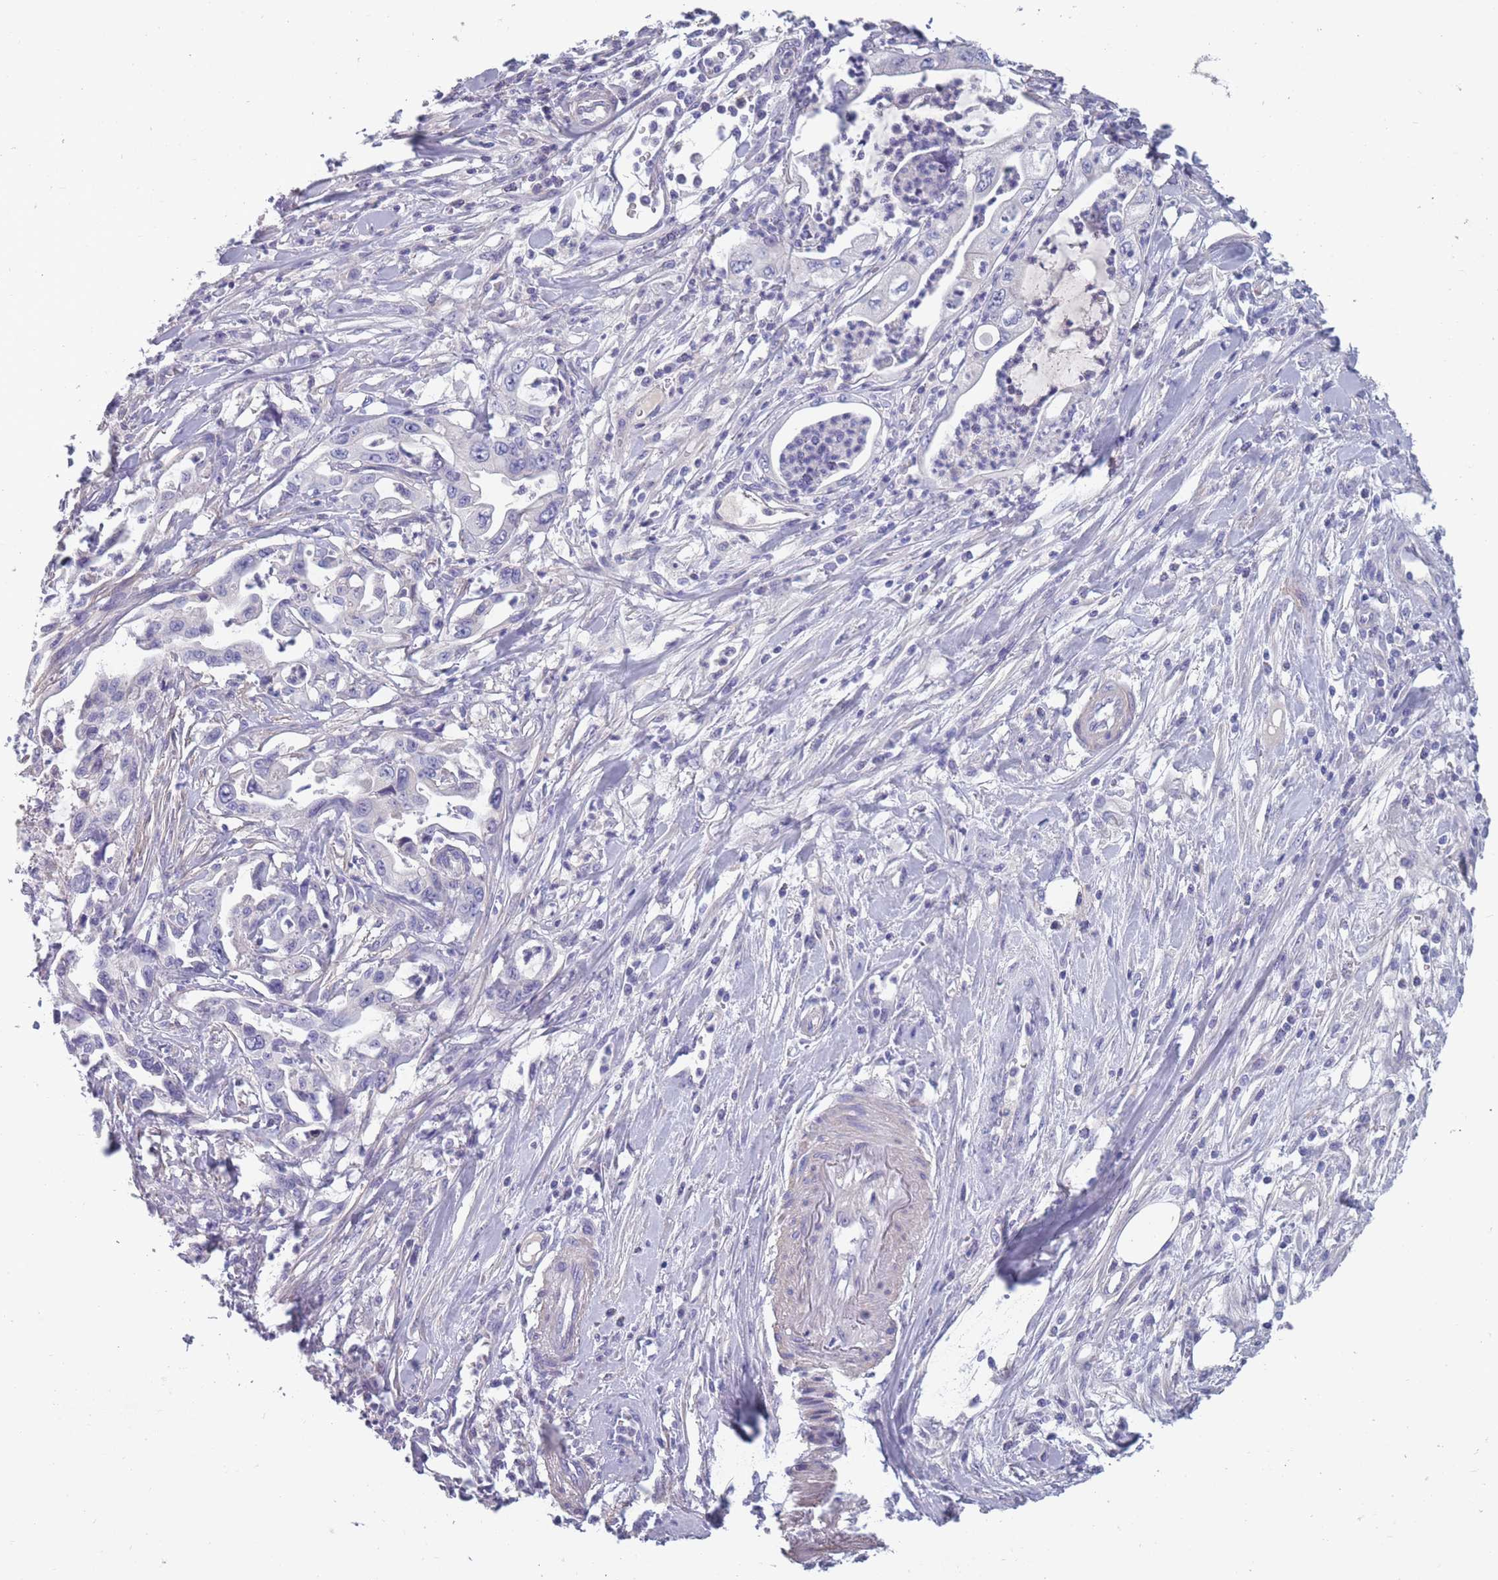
{"staining": {"intensity": "negative", "quantity": "none", "location": "none"}, "tissue": "pancreatic cancer", "cell_type": "Tumor cells", "image_type": "cancer", "snomed": [{"axis": "morphology", "description": "Adenocarcinoma, NOS"}, {"axis": "topography", "description": "Pancreas"}], "caption": "This is a histopathology image of immunohistochemistry (IHC) staining of pancreatic cancer, which shows no positivity in tumor cells.", "gene": "OR4C5", "patient": {"sex": "female", "age": 61}}